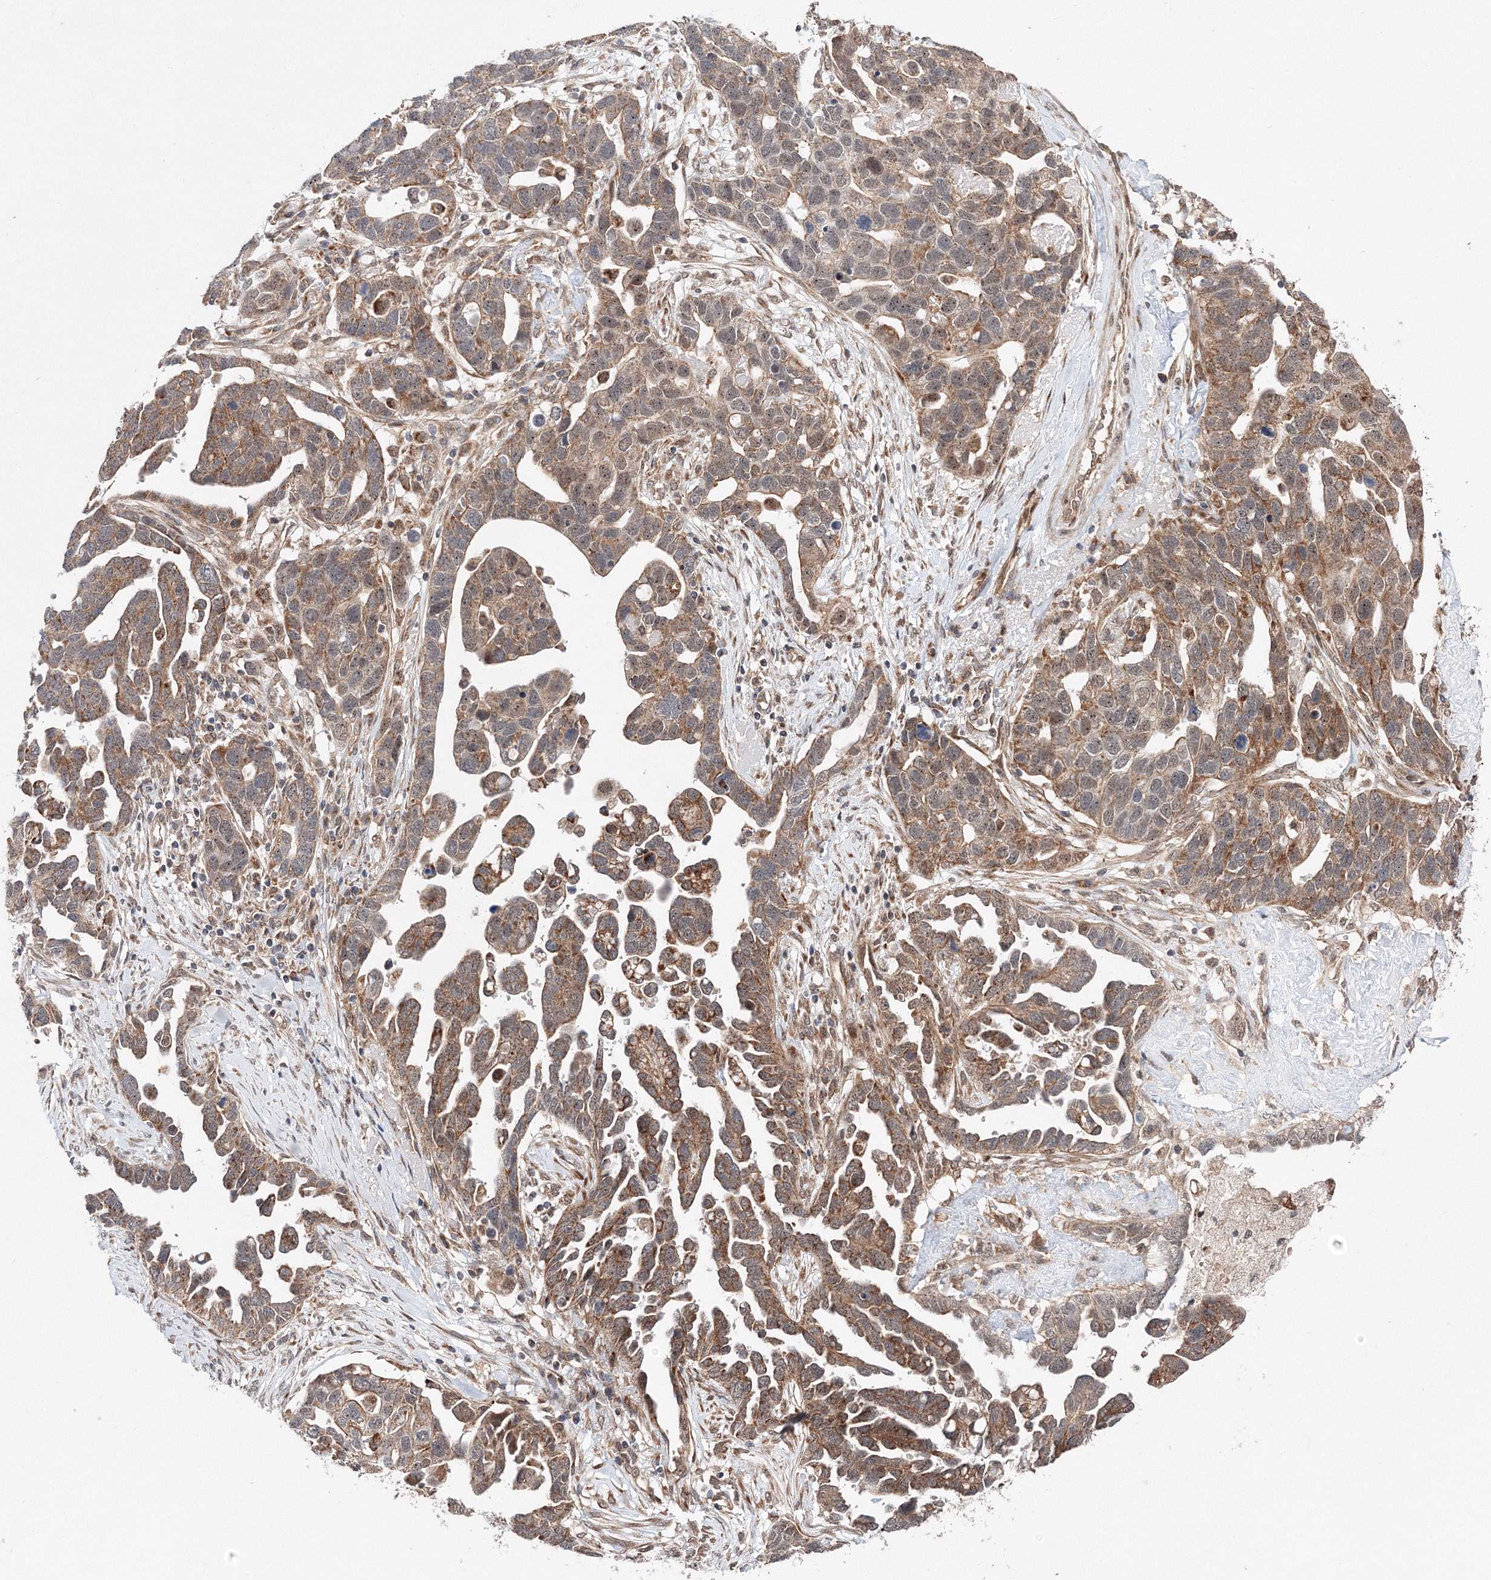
{"staining": {"intensity": "moderate", "quantity": ">75%", "location": "cytoplasmic/membranous"}, "tissue": "ovarian cancer", "cell_type": "Tumor cells", "image_type": "cancer", "snomed": [{"axis": "morphology", "description": "Cystadenocarcinoma, serous, NOS"}, {"axis": "topography", "description": "Ovary"}], "caption": "Ovarian cancer (serous cystadenocarcinoma) tissue exhibits moderate cytoplasmic/membranous staining in approximately >75% of tumor cells, visualized by immunohistochemistry.", "gene": "DALRD3", "patient": {"sex": "female", "age": 54}}